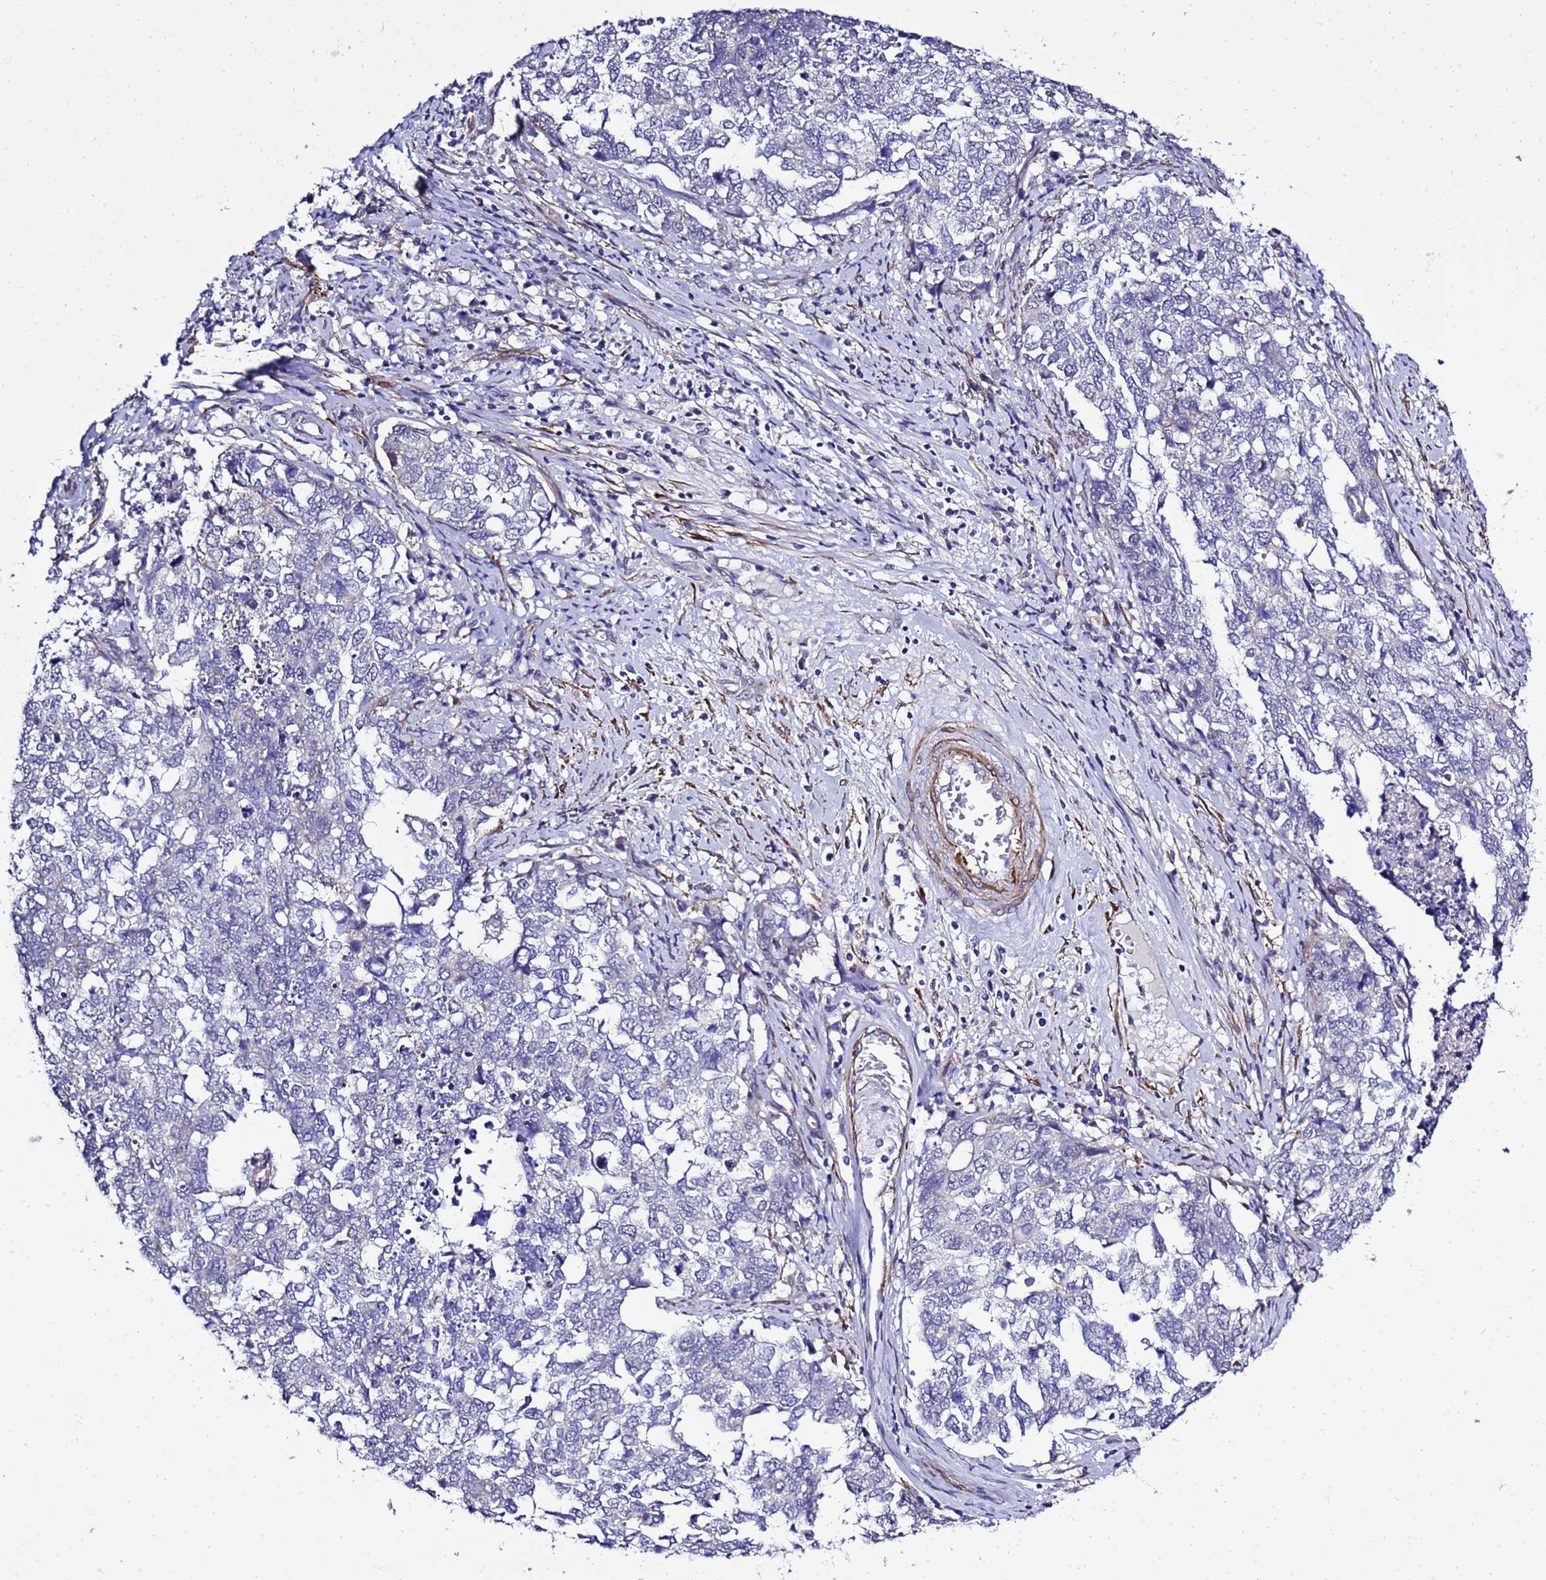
{"staining": {"intensity": "negative", "quantity": "none", "location": "none"}, "tissue": "cervical cancer", "cell_type": "Tumor cells", "image_type": "cancer", "snomed": [{"axis": "morphology", "description": "Squamous cell carcinoma, NOS"}, {"axis": "topography", "description": "Cervix"}], "caption": "Immunohistochemical staining of cervical cancer shows no significant expression in tumor cells.", "gene": "GZF1", "patient": {"sex": "female", "age": 63}}